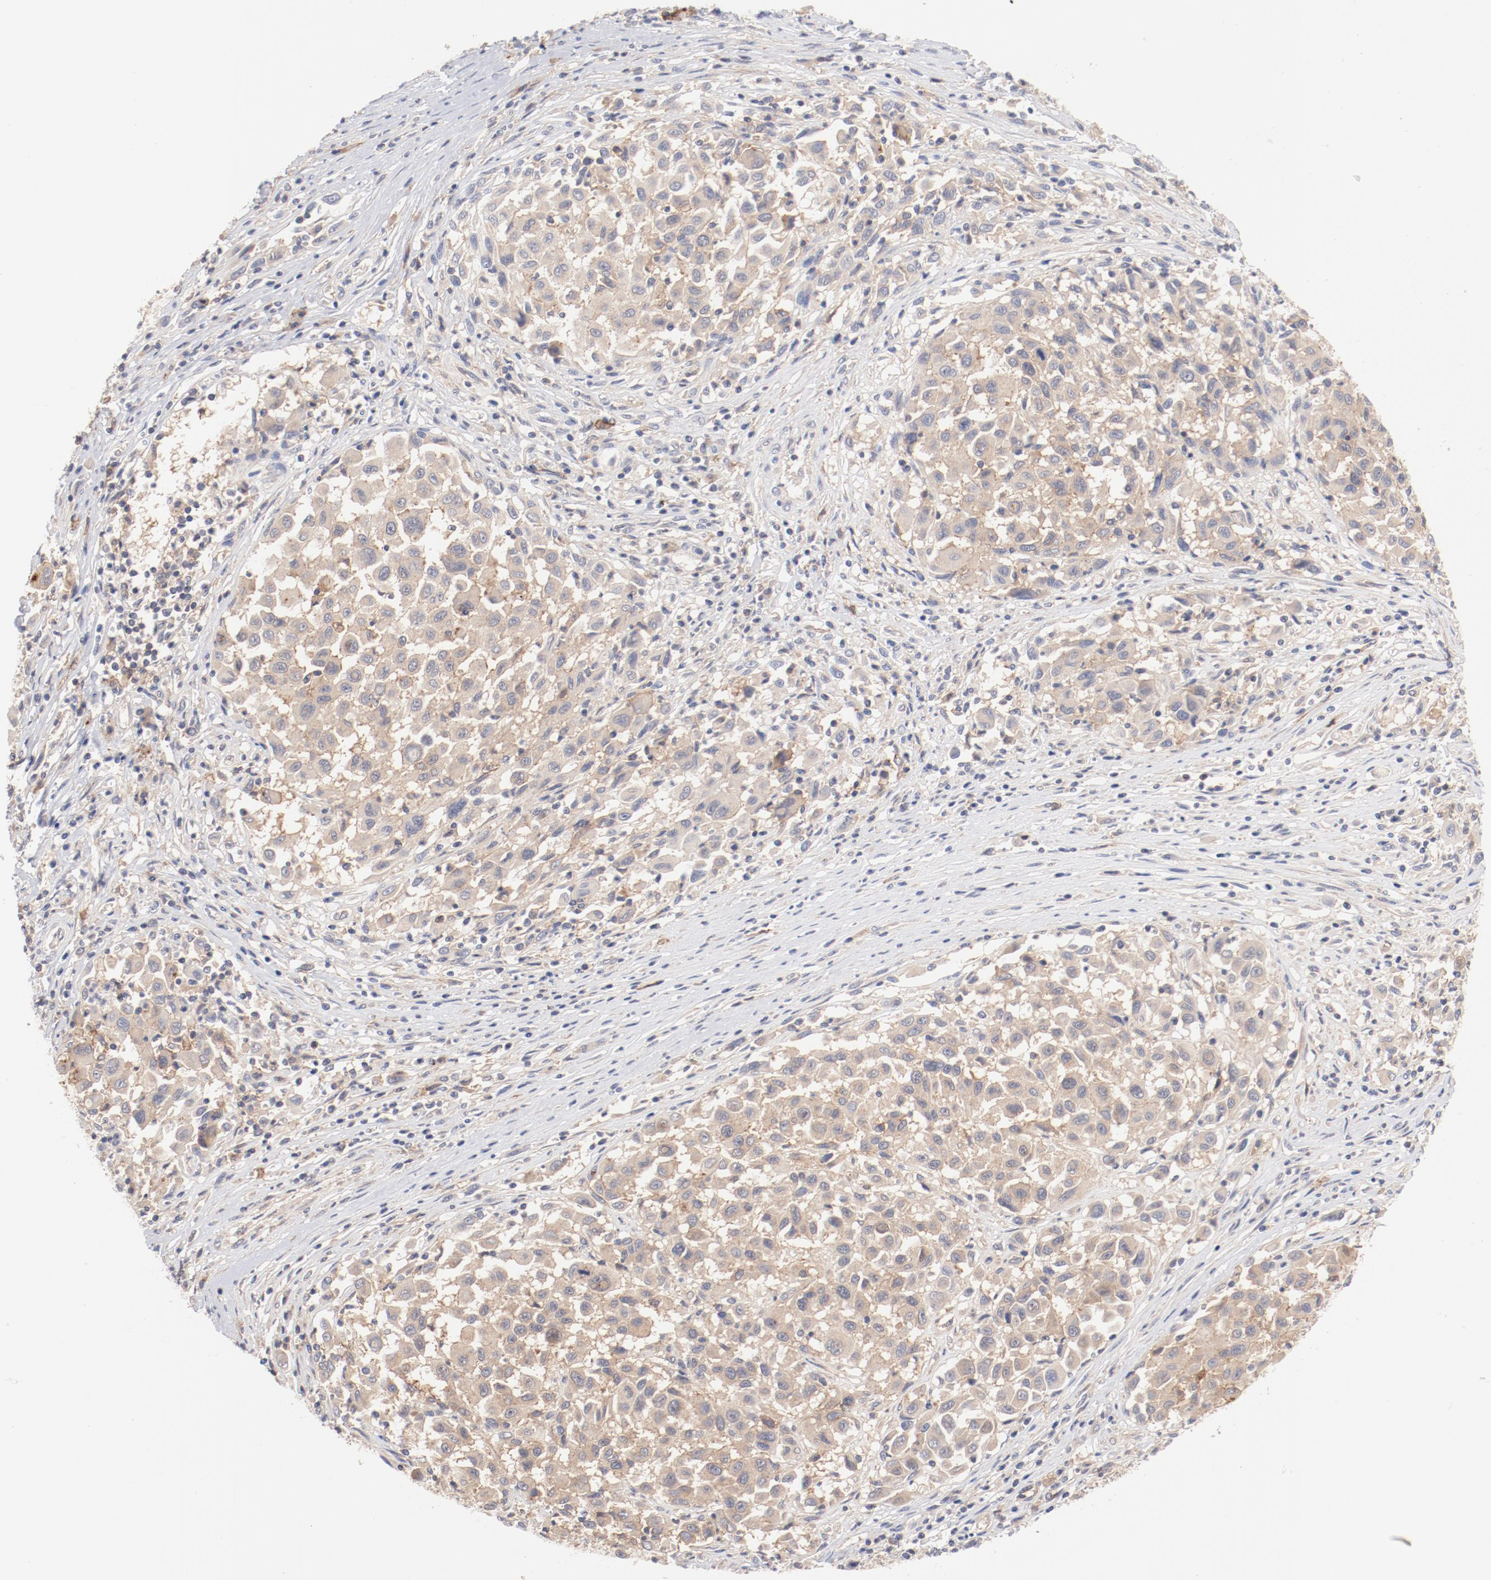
{"staining": {"intensity": "weak", "quantity": ">75%", "location": "cytoplasmic/membranous"}, "tissue": "melanoma", "cell_type": "Tumor cells", "image_type": "cancer", "snomed": [{"axis": "morphology", "description": "Malignant melanoma, Metastatic site"}, {"axis": "topography", "description": "Lymph node"}], "caption": "Tumor cells demonstrate low levels of weak cytoplasmic/membranous expression in about >75% of cells in melanoma.", "gene": "SETD3", "patient": {"sex": "male", "age": 61}}